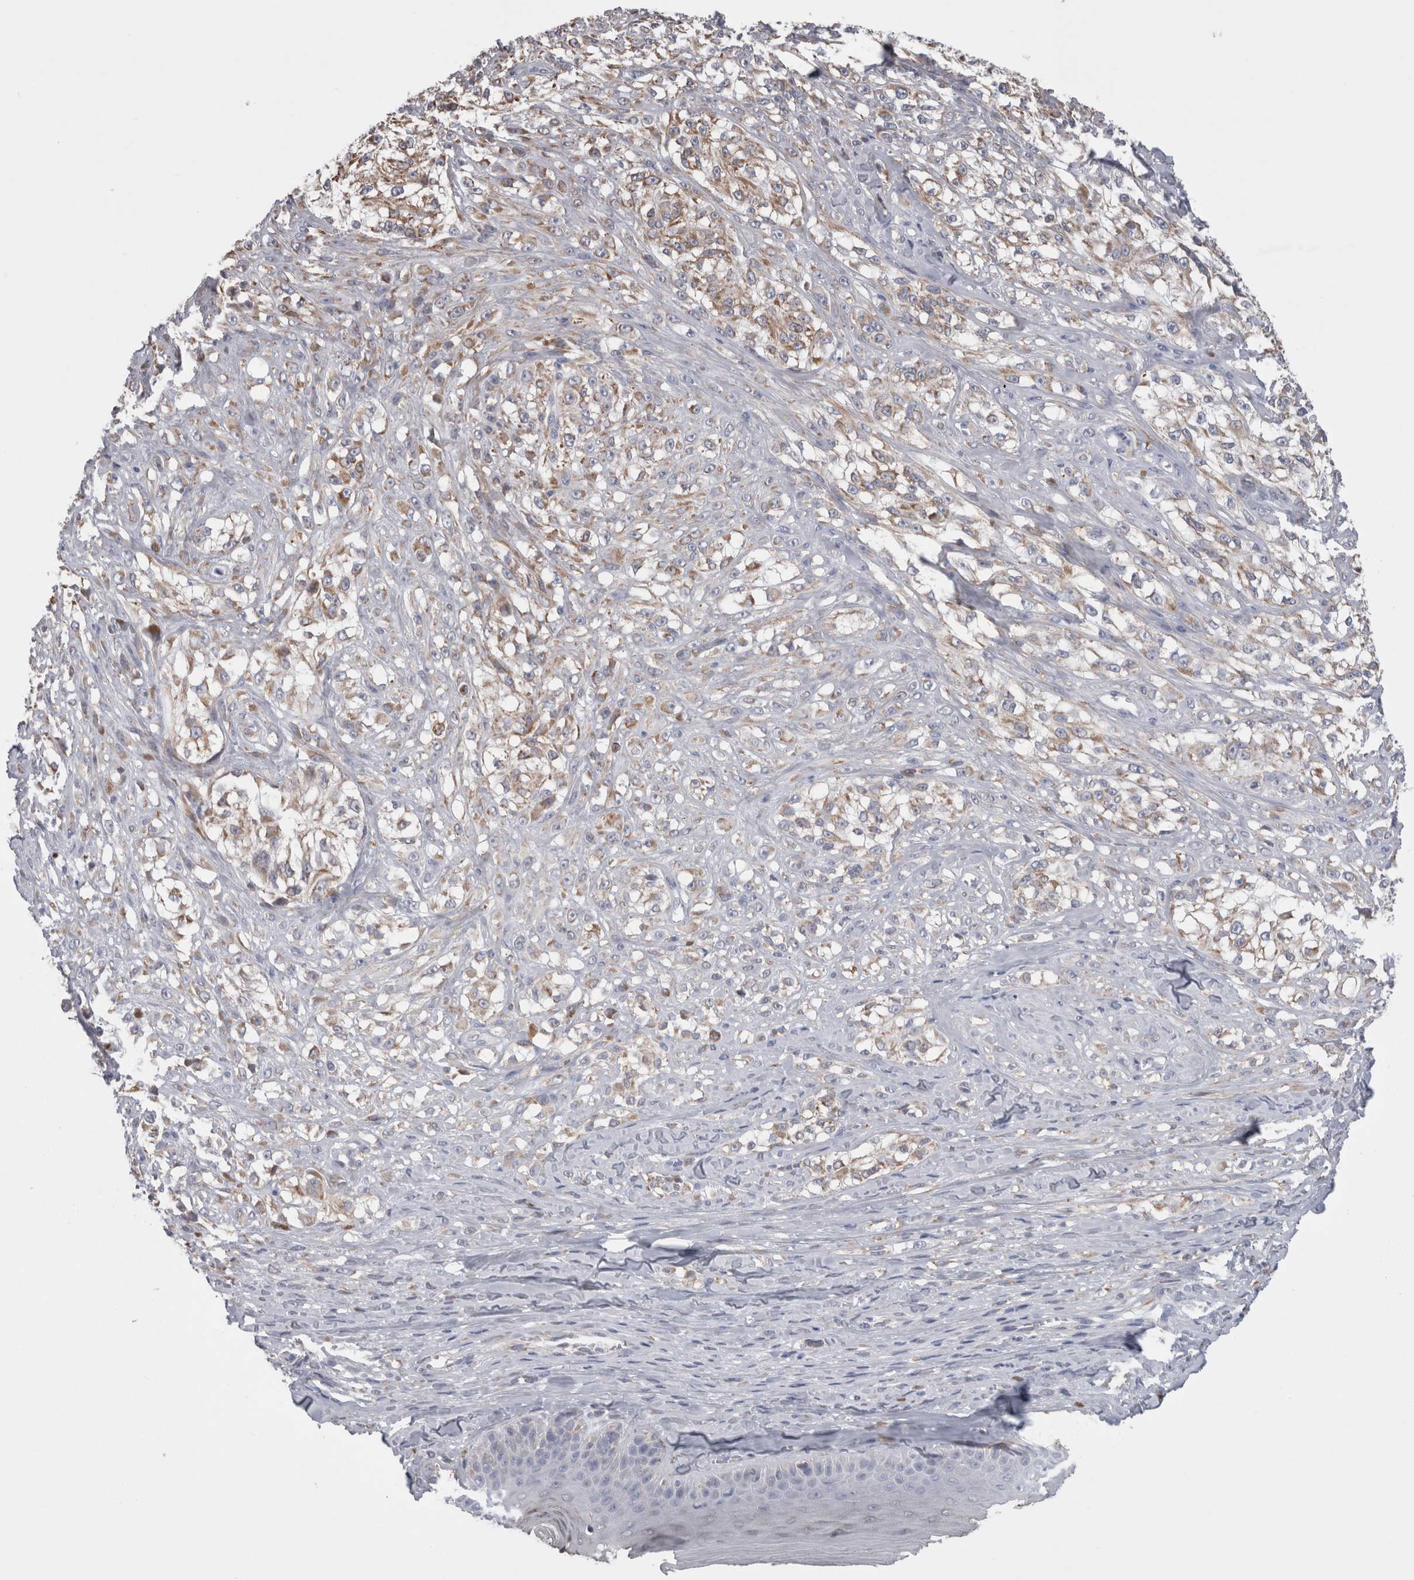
{"staining": {"intensity": "weak", "quantity": ">75%", "location": "cytoplasmic/membranous"}, "tissue": "melanoma", "cell_type": "Tumor cells", "image_type": "cancer", "snomed": [{"axis": "morphology", "description": "Malignant melanoma, NOS"}, {"axis": "topography", "description": "Skin of head"}], "caption": "Weak cytoplasmic/membranous protein positivity is appreciated in approximately >75% of tumor cells in malignant melanoma.", "gene": "GDAP1", "patient": {"sex": "male", "age": 83}}